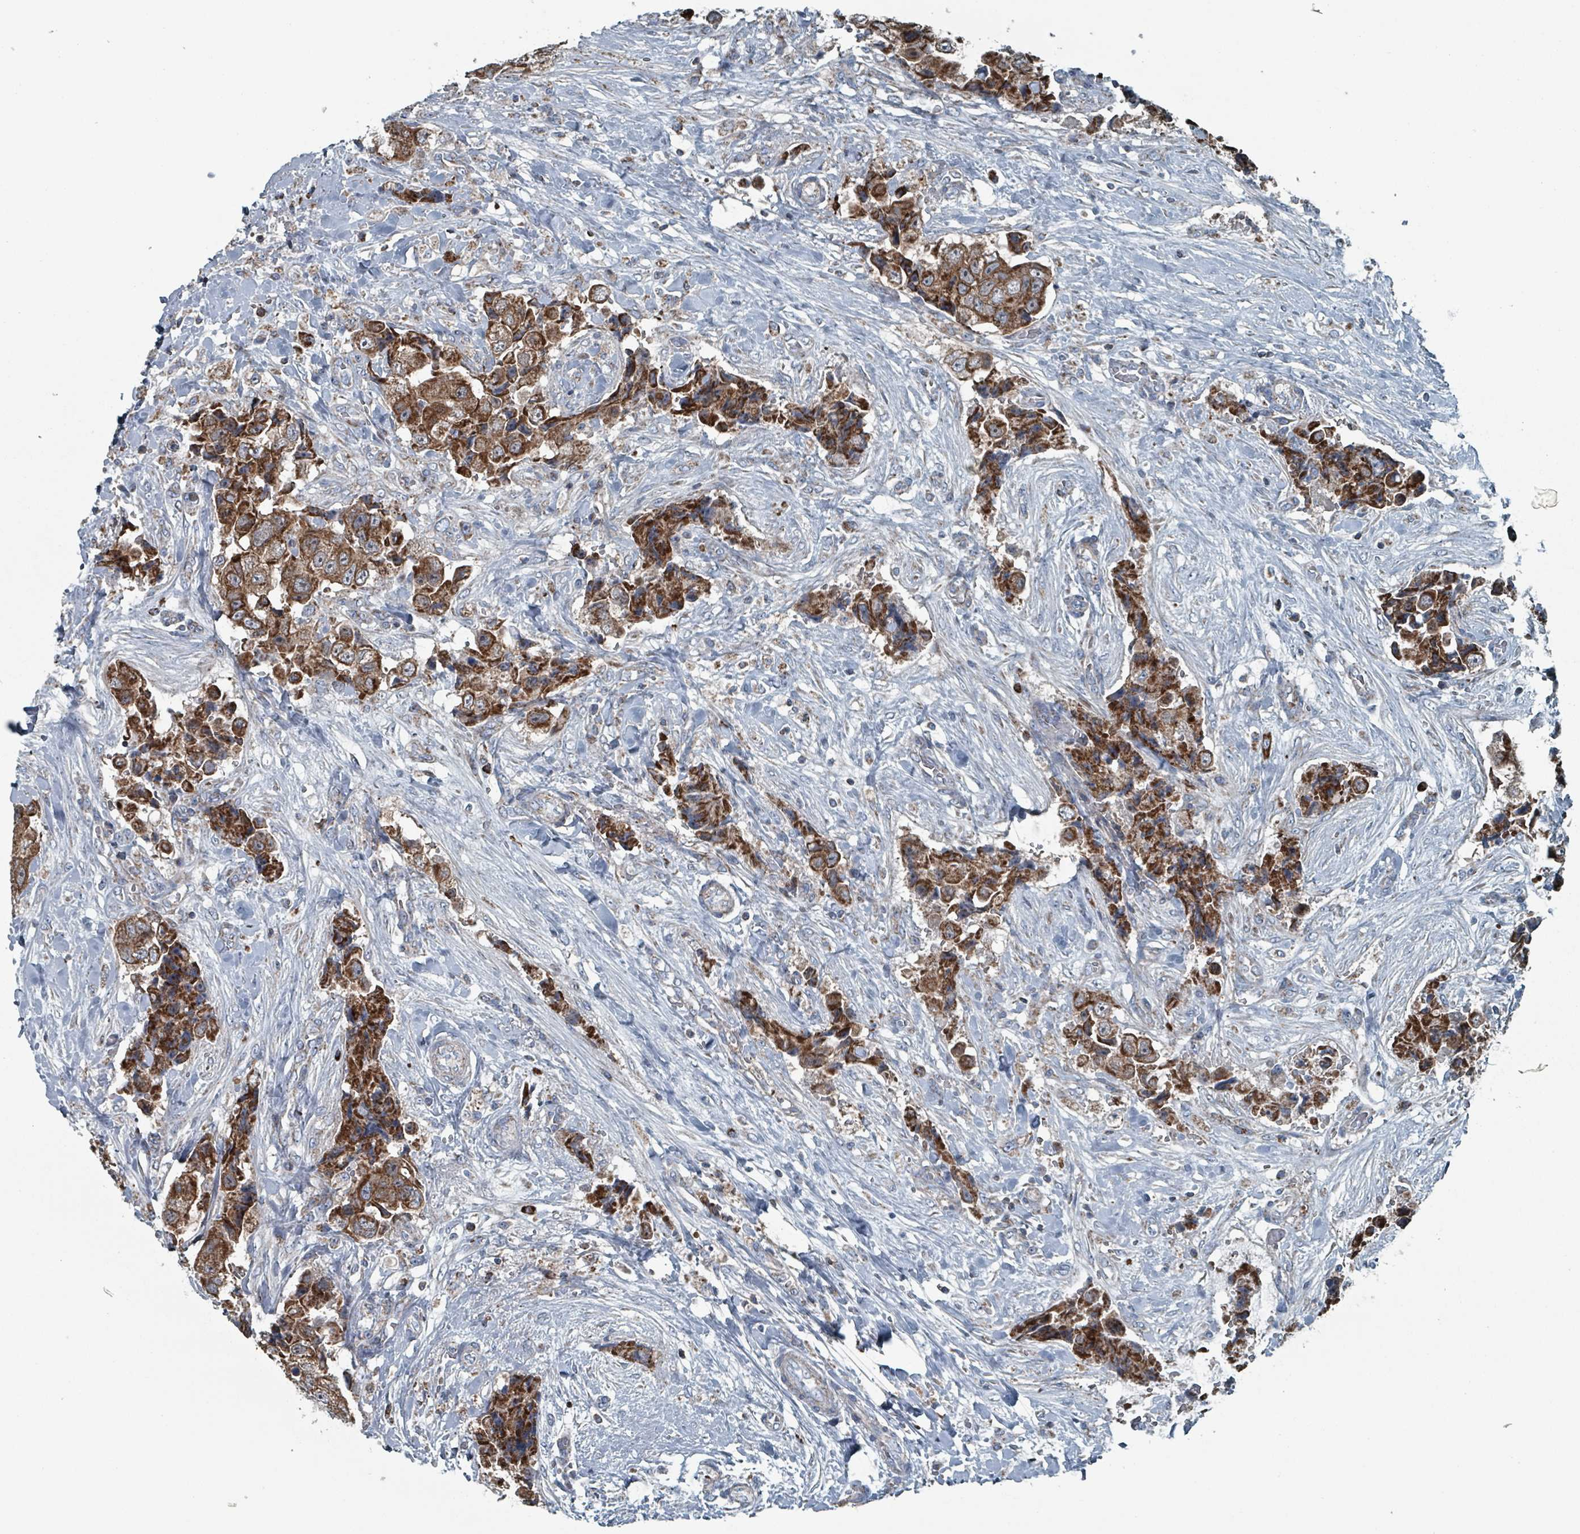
{"staining": {"intensity": "strong", "quantity": ">75%", "location": "cytoplasmic/membranous"}, "tissue": "breast cancer", "cell_type": "Tumor cells", "image_type": "cancer", "snomed": [{"axis": "morphology", "description": "Normal tissue, NOS"}, {"axis": "morphology", "description": "Duct carcinoma"}, {"axis": "topography", "description": "Breast"}], "caption": "Human breast cancer (infiltrating ductal carcinoma) stained with a protein marker shows strong staining in tumor cells.", "gene": "ABHD18", "patient": {"sex": "female", "age": 62}}